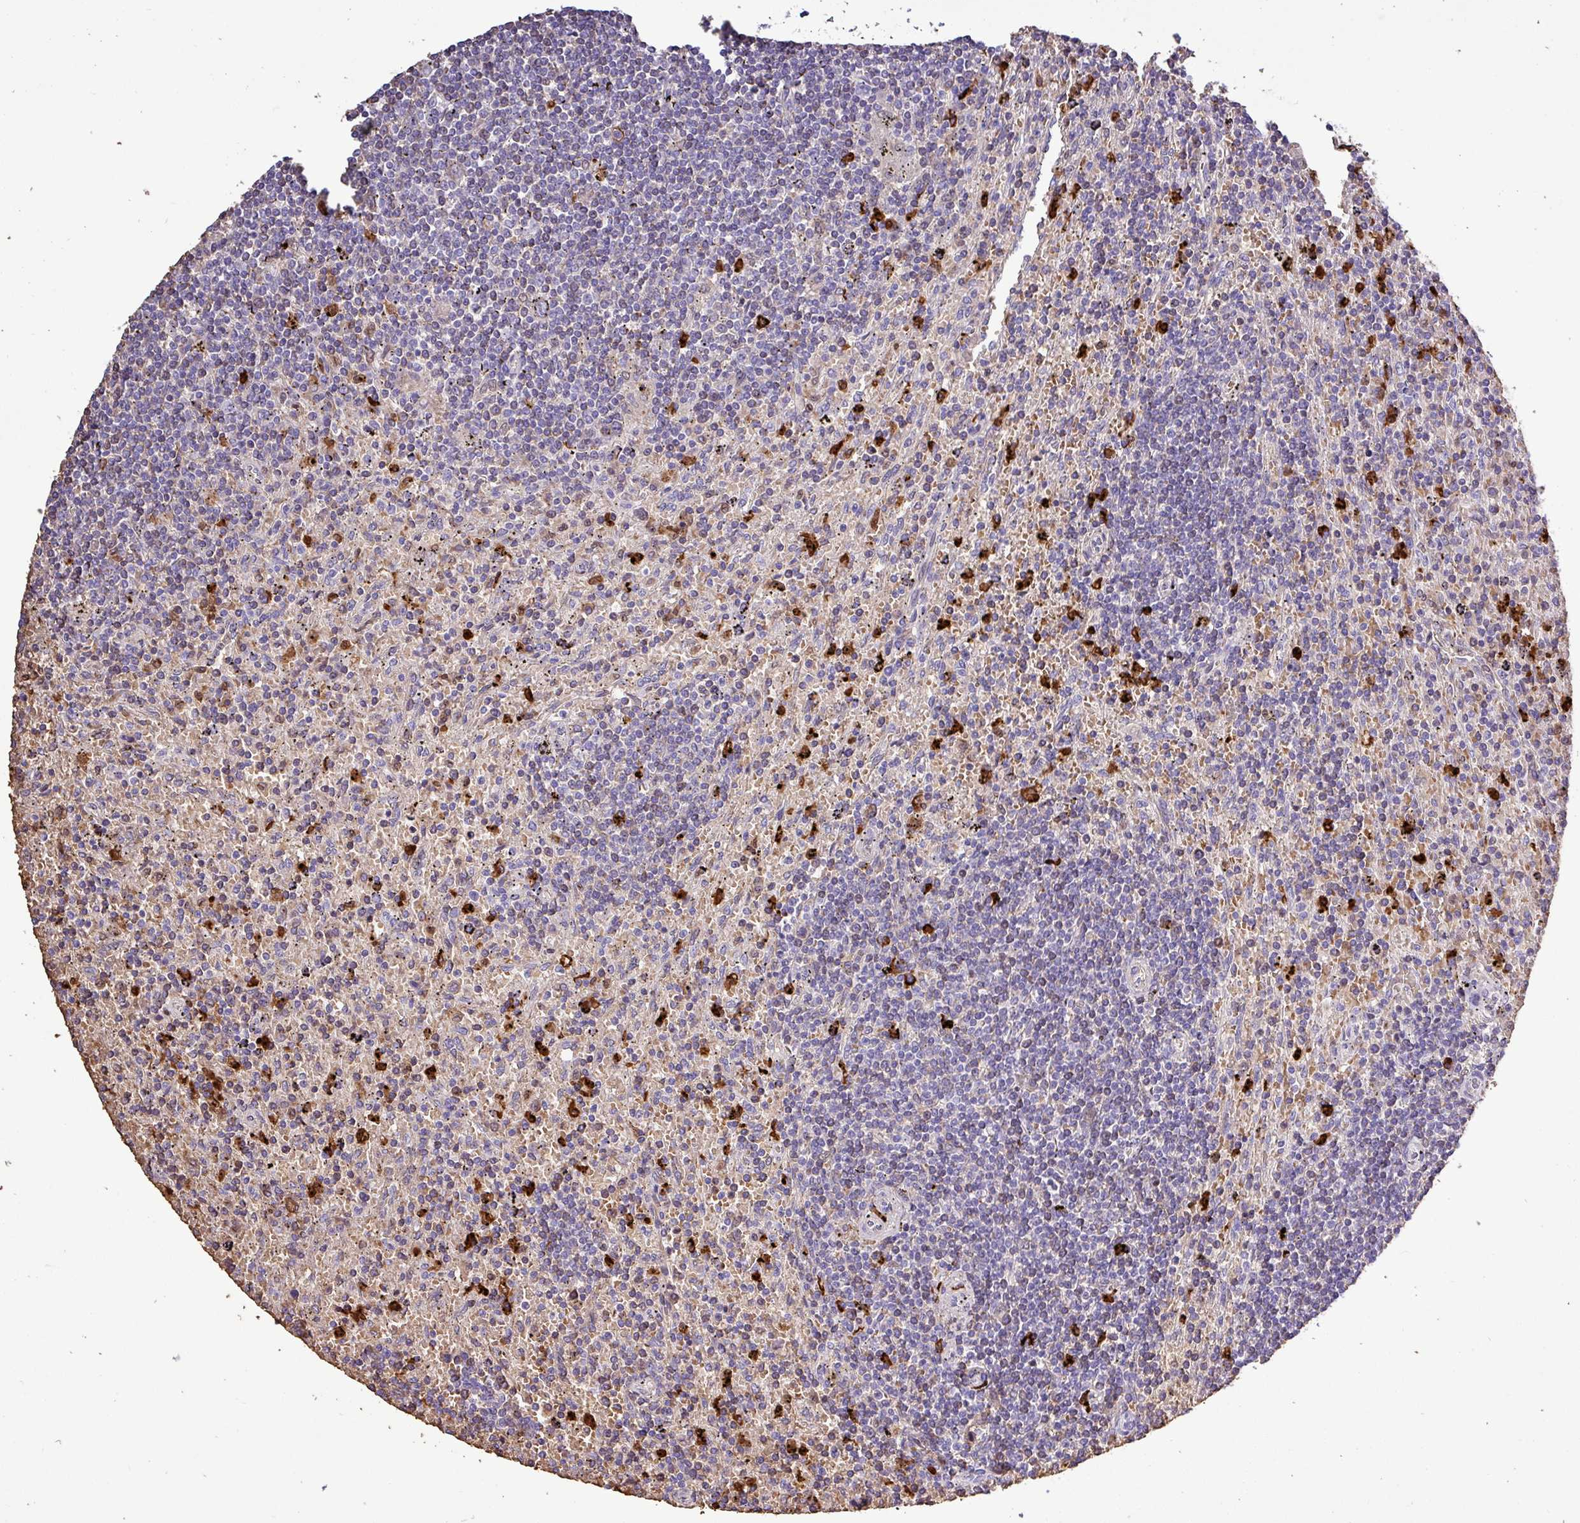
{"staining": {"intensity": "negative", "quantity": "none", "location": "none"}, "tissue": "lymphoma", "cell_type": "Tumor cells", "image_type": "cancer", "snomed": [{"axis": "morphology", "description": "Malignant lymphoma, non-Hodgkin's type, Low grade"}, {"axis": "topography", "description": "Spleen"}], "caption": "IHC of human lymphoma exhibits no staining in tumor cells.", "gene": "MGAT4B", "patient": {"sex": "male", "age": 76}}